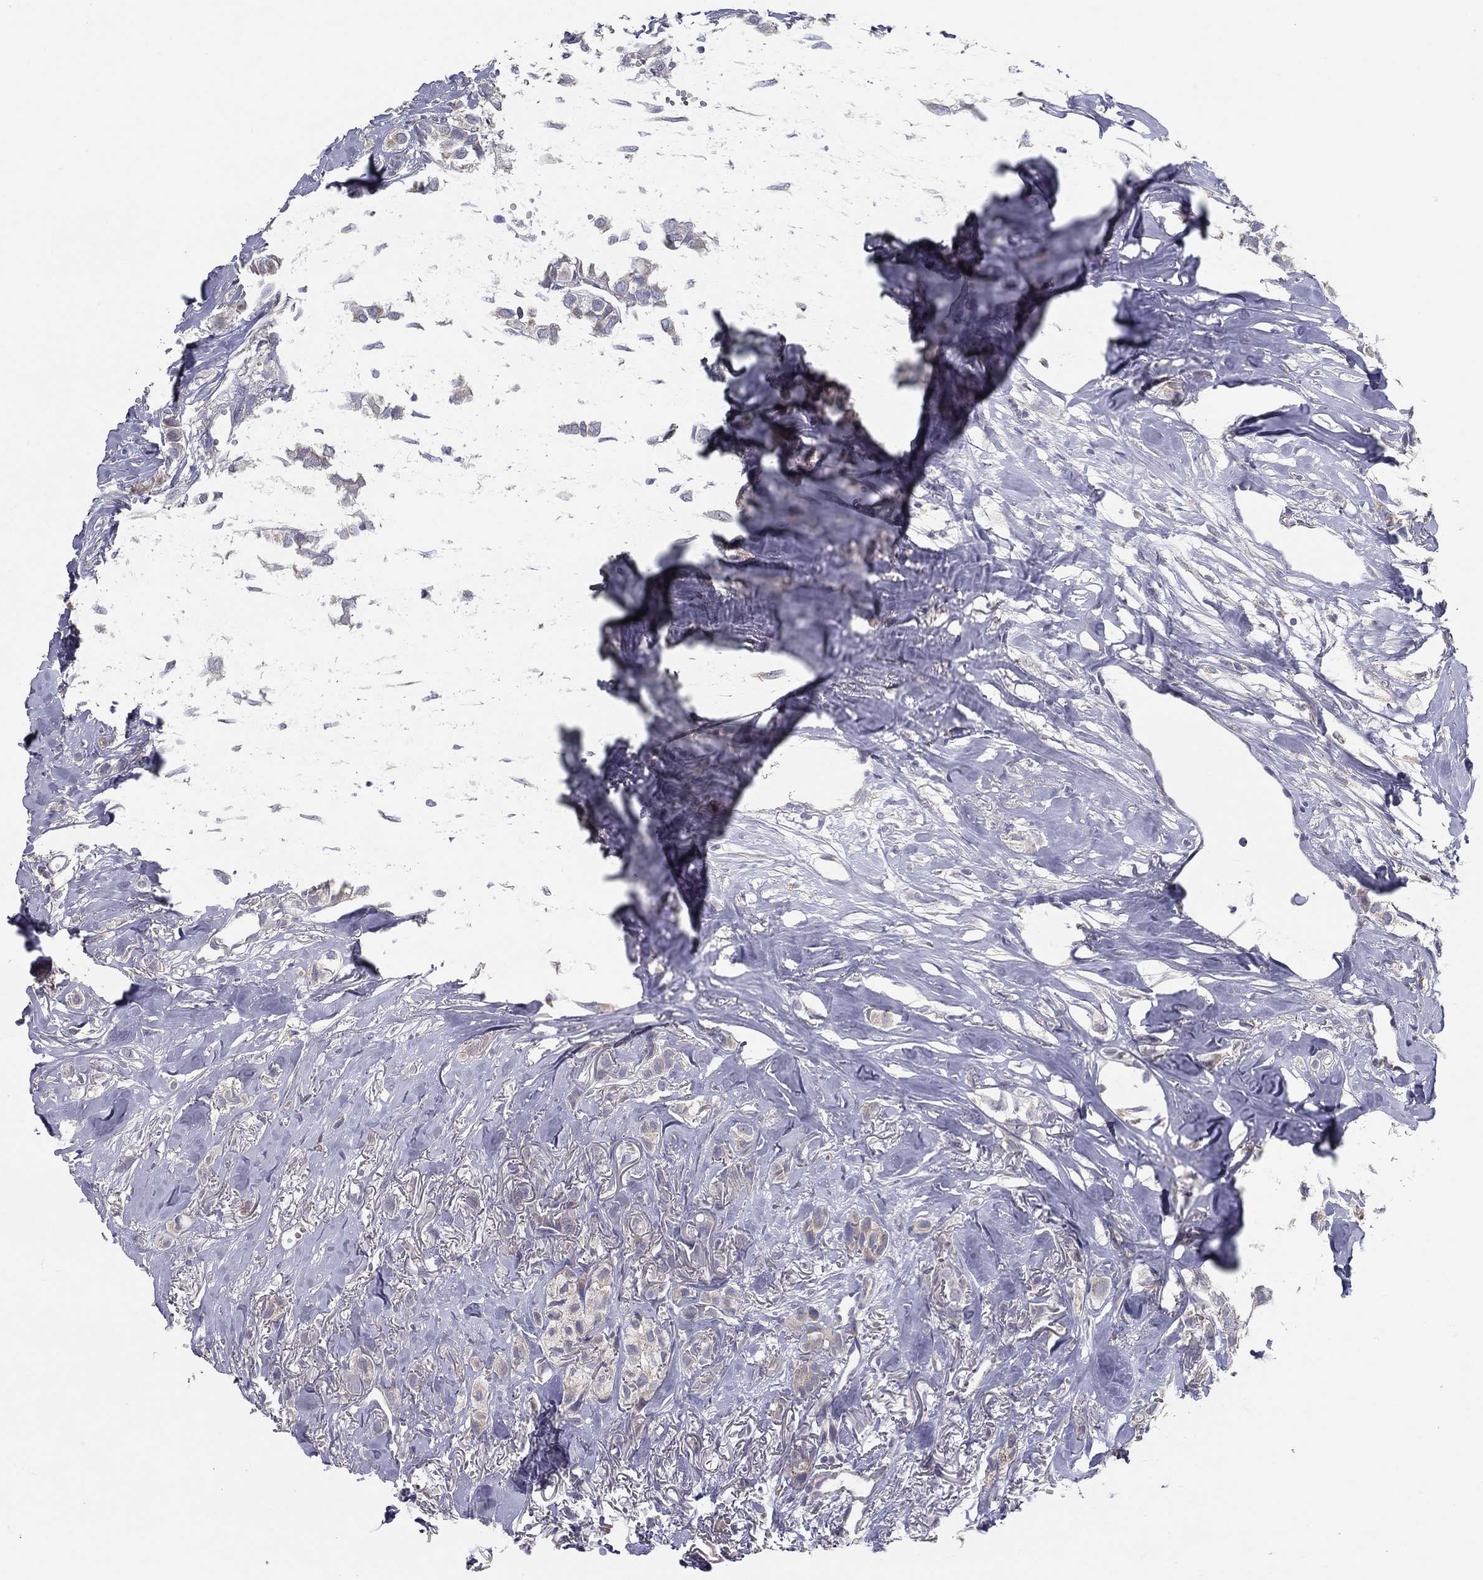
{"staining": {"intensity": "negative", "quantity": "none", "location": "none"}, "tissue": "breast cancer", "cell_type": "Tumor cells", "image_type": "cancer", "snomed": [{"axis": "morphology", "description": "Duct carcinoma"}, {"axis": "topography", "description": "Breast"}], "caption": "DAB immunohistochemical staining of breast cancer exhibits no significant expression in tumor cells. (DAB immunohistochemistry (IHC), high magnification).", "gene": "PCSK1", "patient": {"sex": "female", "age": 85}}